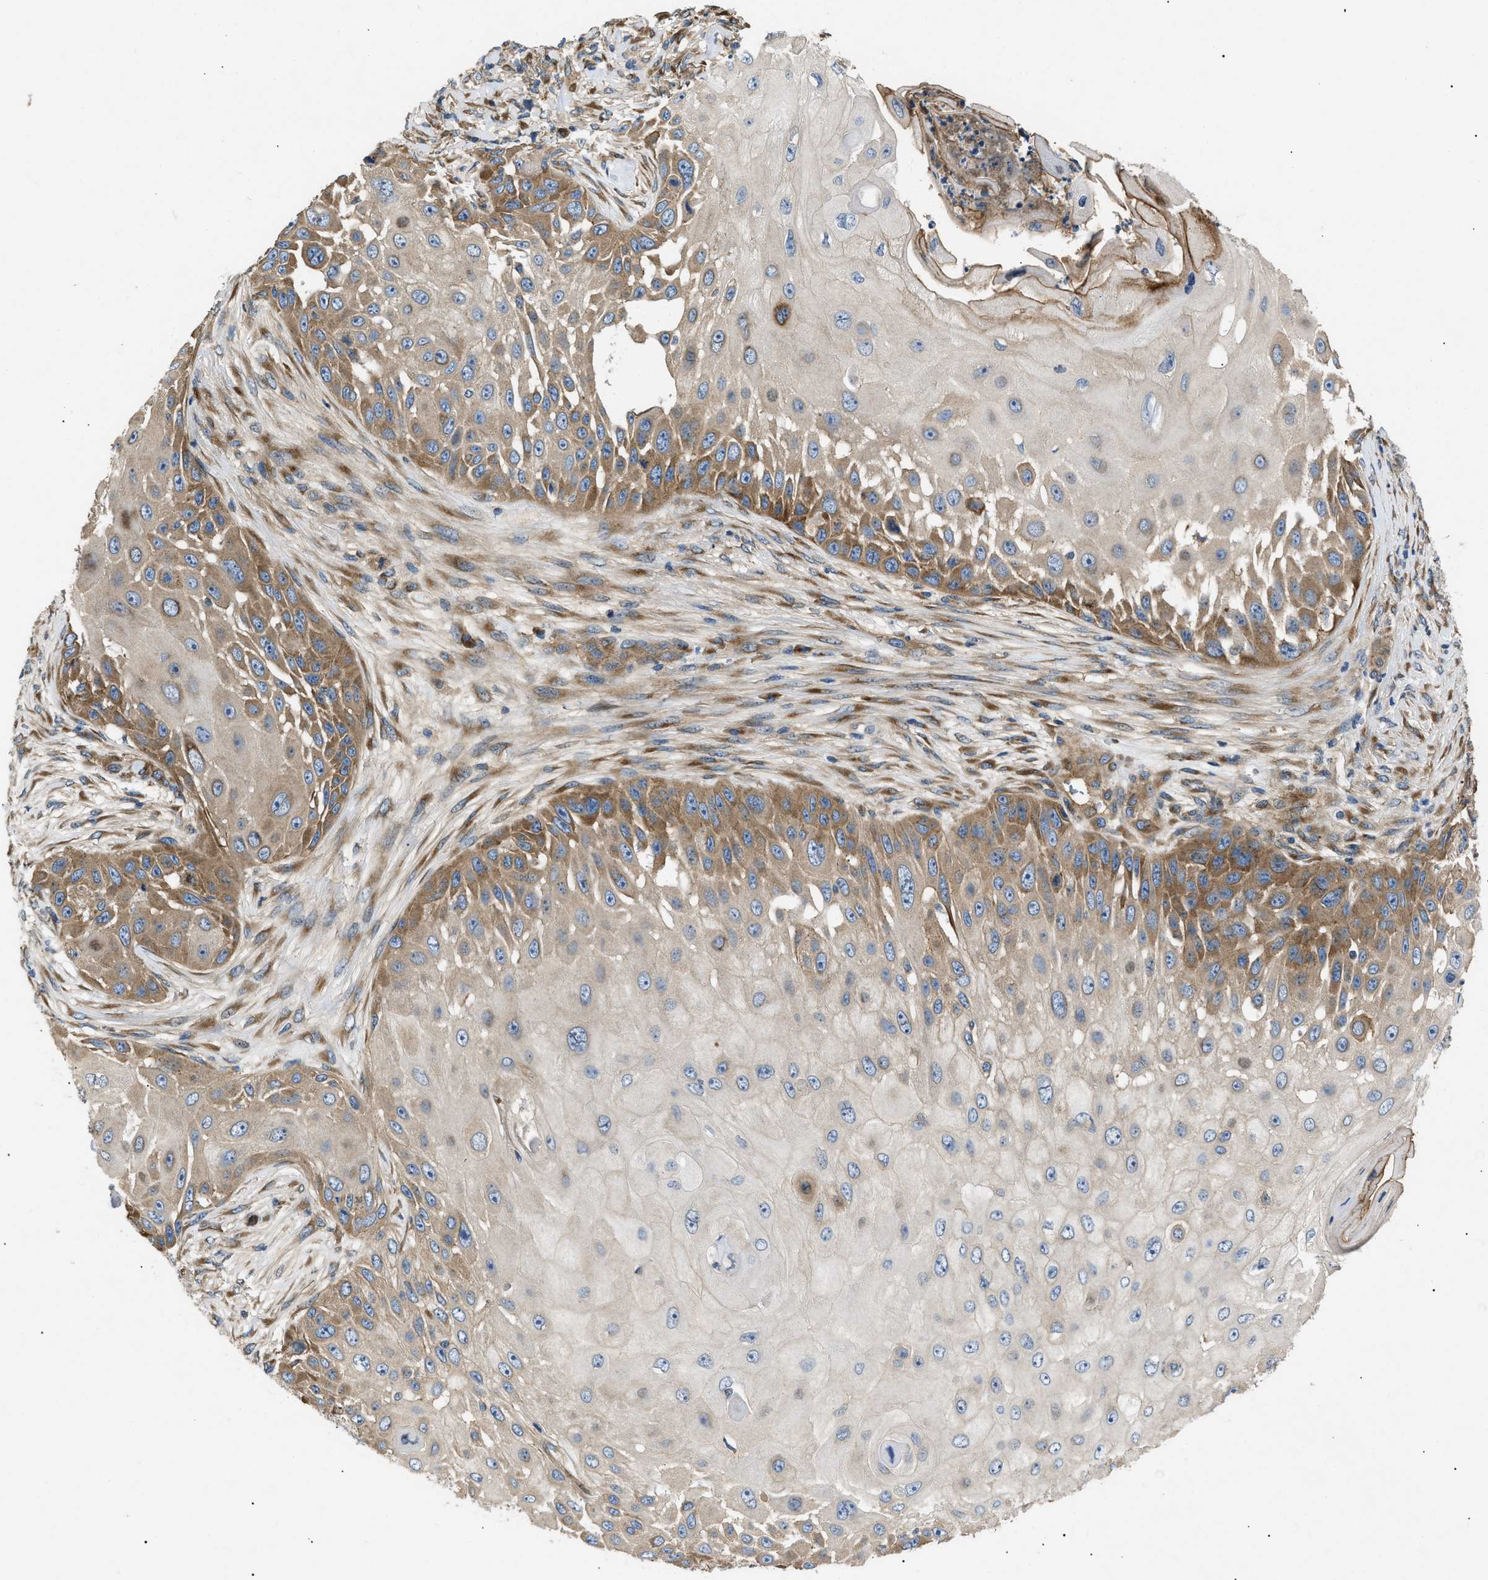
{"staining": {"intensity": "moderate", "quantity": ">75%", "location": "cytoplasmic/membranous"}, "tissue": "skin cancer", "cell_type": "Tumor cells", "image_type": "cancer", "snomed": [{"axis": "morphology", "description": "Squamous cell carcinoma, NOS"}, {"axis": "topography", "description": "Skin"}], "caption": "Immunohistochemistry (IHC) photomicrograph of human skin cancer stained for a protein (brown), which exhibits medium levels of moderate cytoplasmic/membranous positivity in approximately >75% of tumor cells.", "gene": "LYSMD3", "patient": {"sex": "female", "age": 44}}